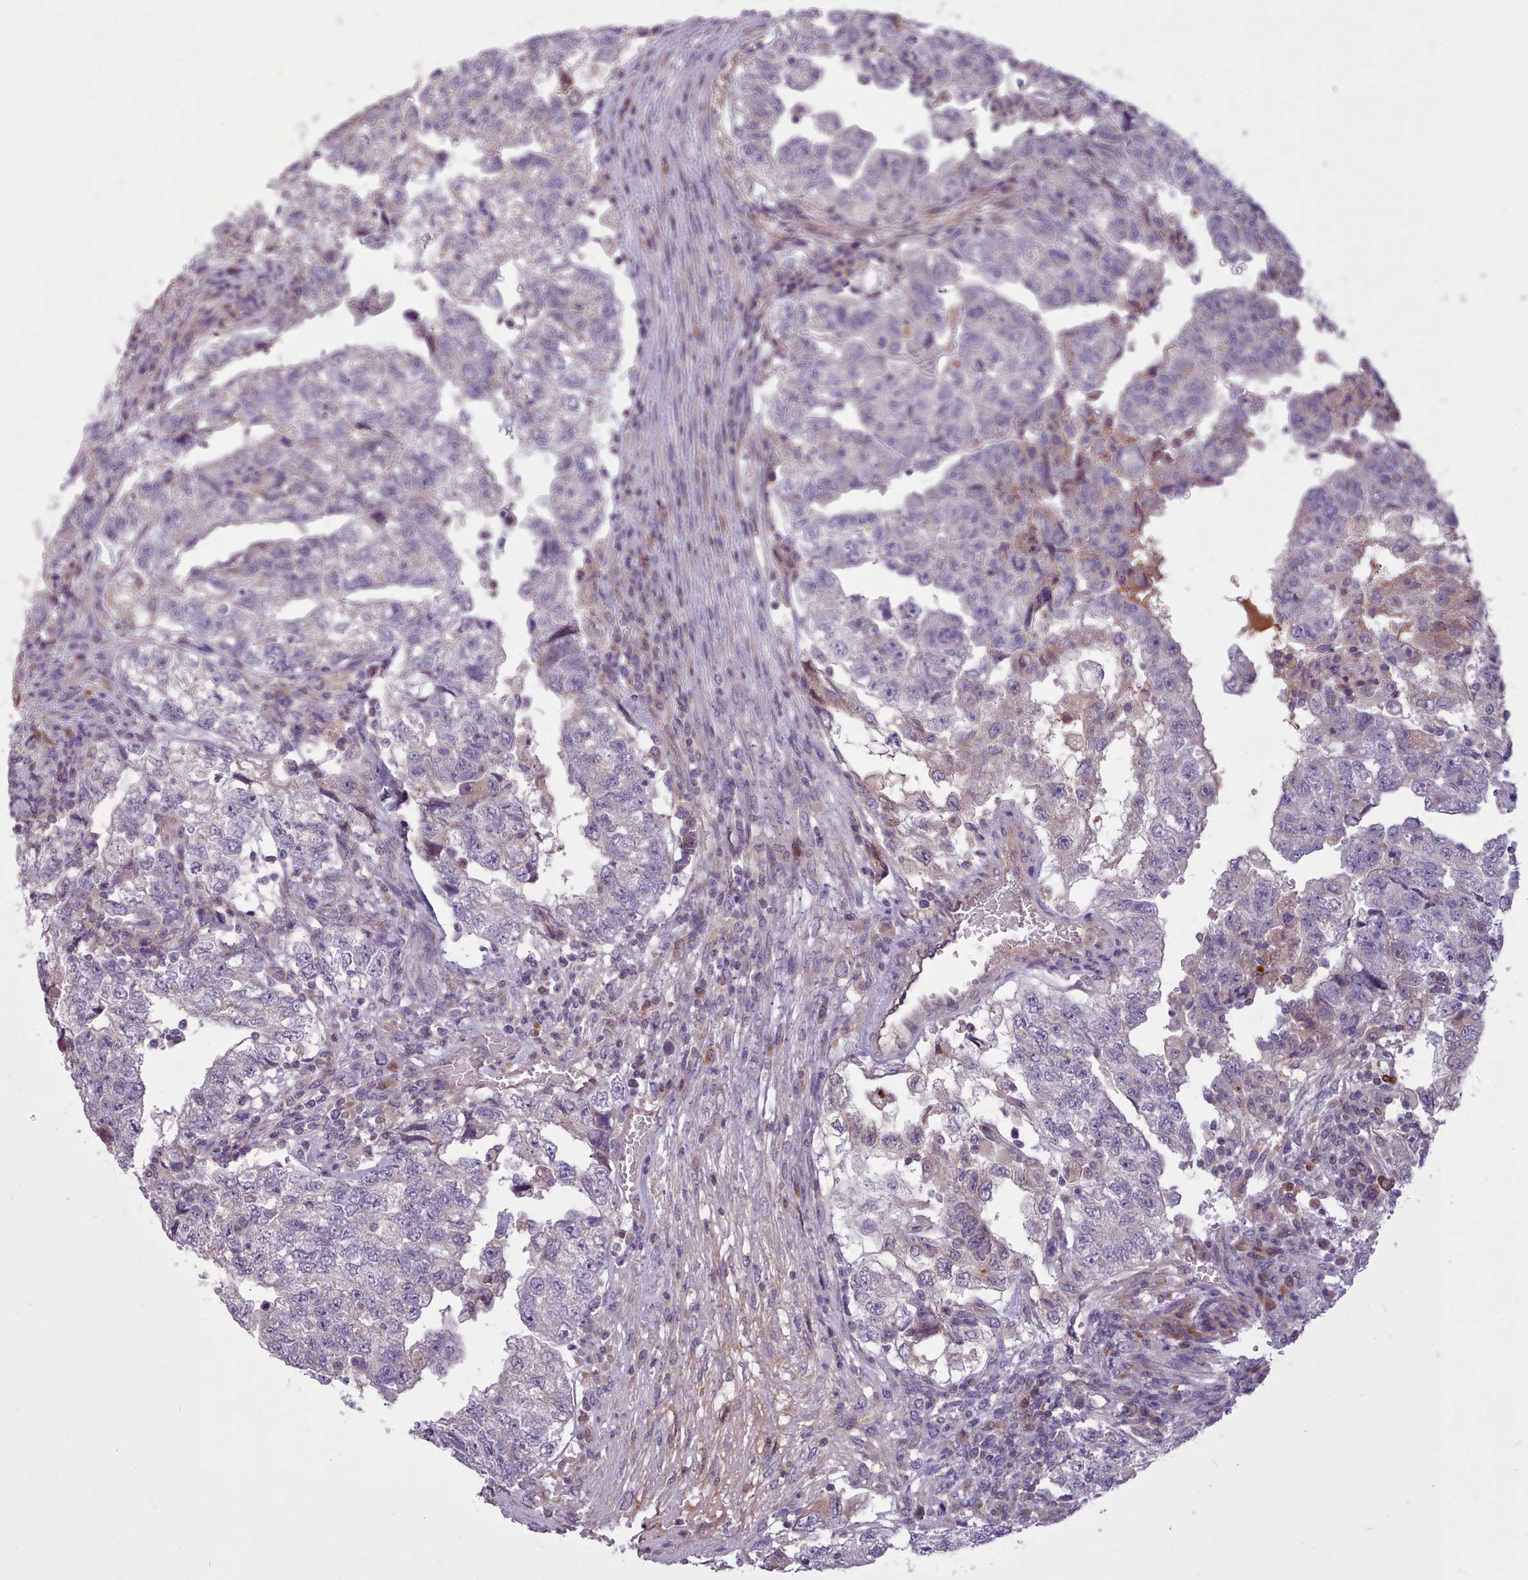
{"staining": {"intensity": "negative", "quantity": "none", "location": "none"}, "tissue": "testis cancer", "cell_type": "Tumor cells", "image_type": "cancer", "snomed": [{"axis": "morphology", "description": "Carcinoma, Embryonal, NOS"}, {"axis": "topography", "description": "Testis"}], "caption": "There is no significant expression in tumor cells of testis cancer.", "gene": "NMRK1", "patient": {"sex": "male", "age": 36}}